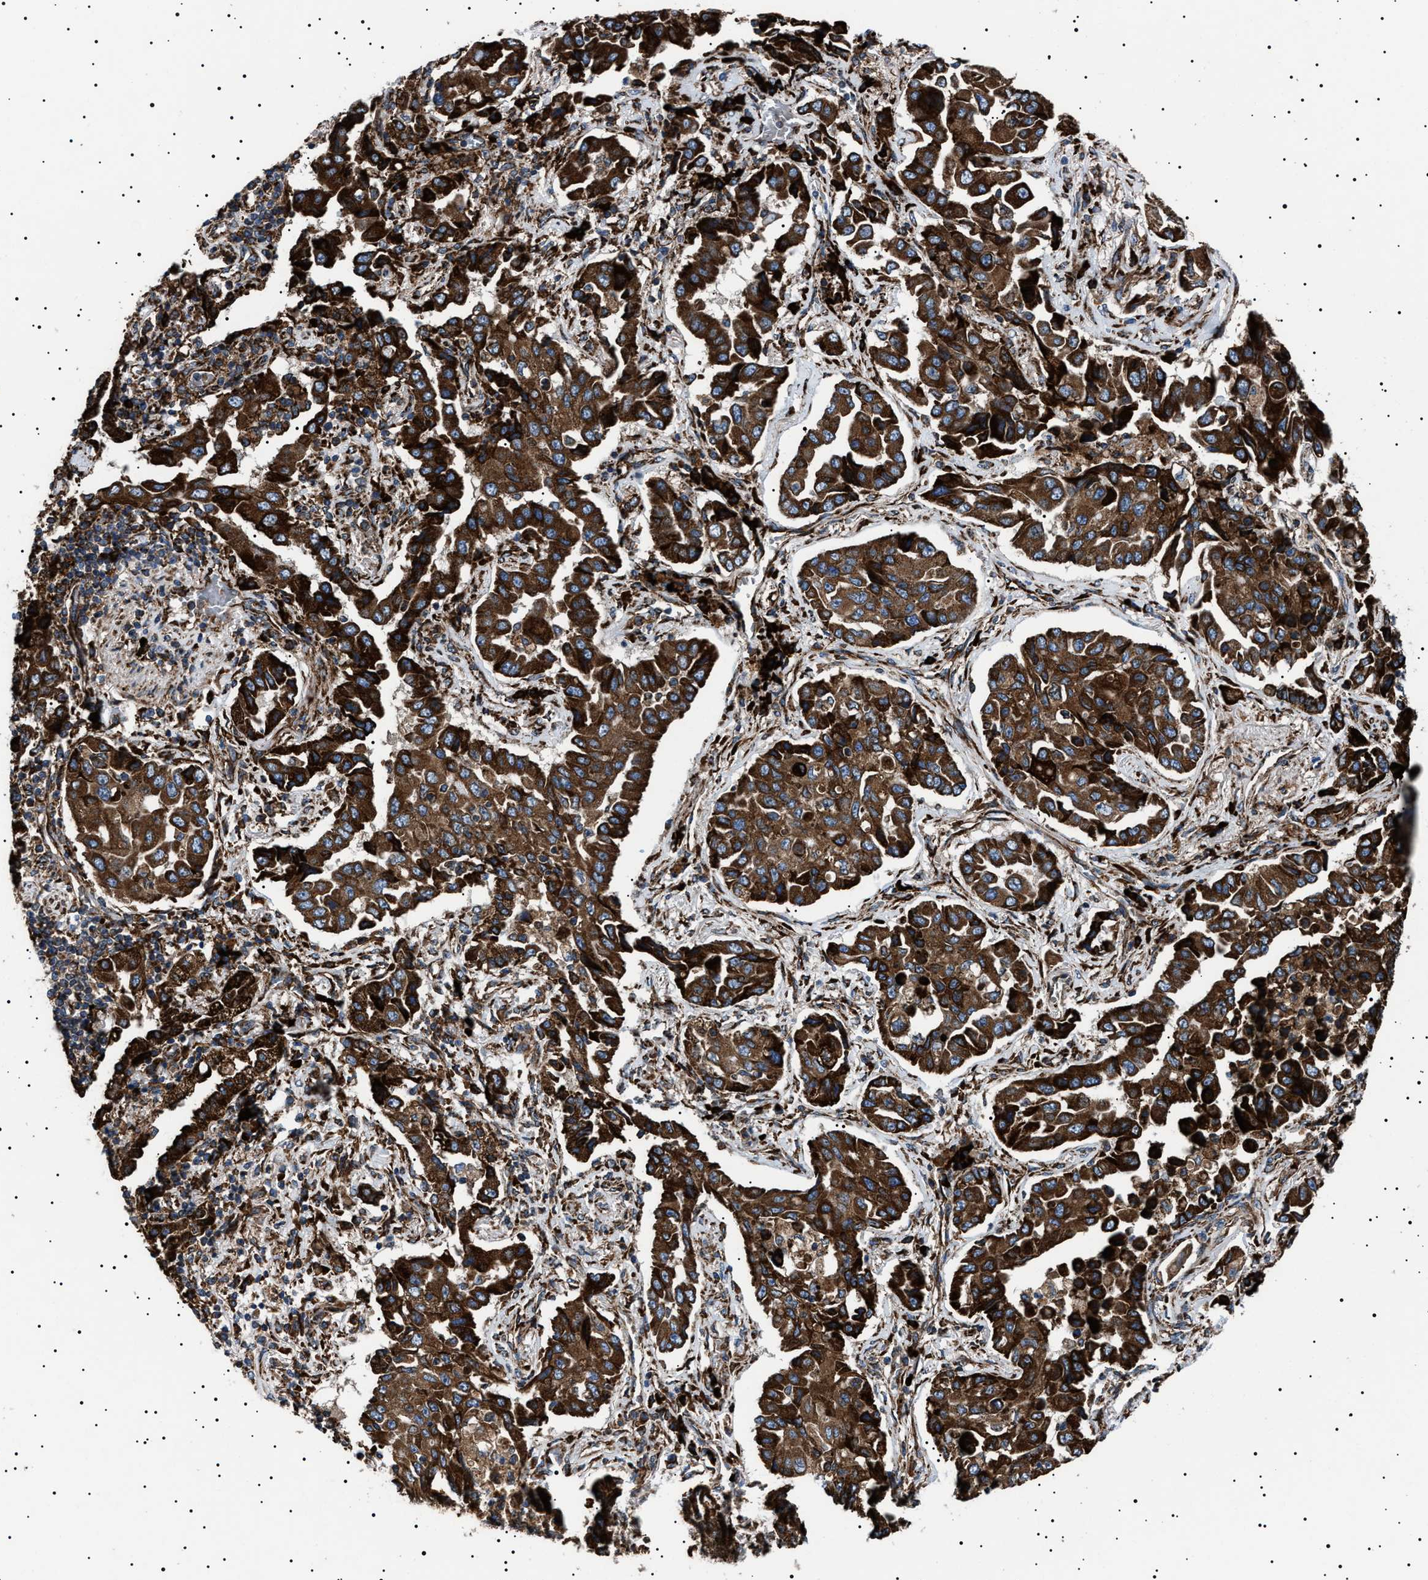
{"staining": {"intensity": "strong", "quantity": ">75%", "location": "cytoplasmic/membranous"}, "tissue": "lung cancer", "cell_type": "Tumor cells", "image_type": "cancer", "snomed": [{"axis": "morphology", "description": "Adenocarcinoma, NOS"}, {"axis": "topography", "description": "Lung"}], "caption": "Tumor cells demonstrate high levels of strong cytoplasmic/membranous expression in about >75% of cells in human lung cancer. (Brightfield microscopy of DAB IHC at high magnification).", "gene": "TOP1MT", "patient": {"sex": "female", "age": 65}}